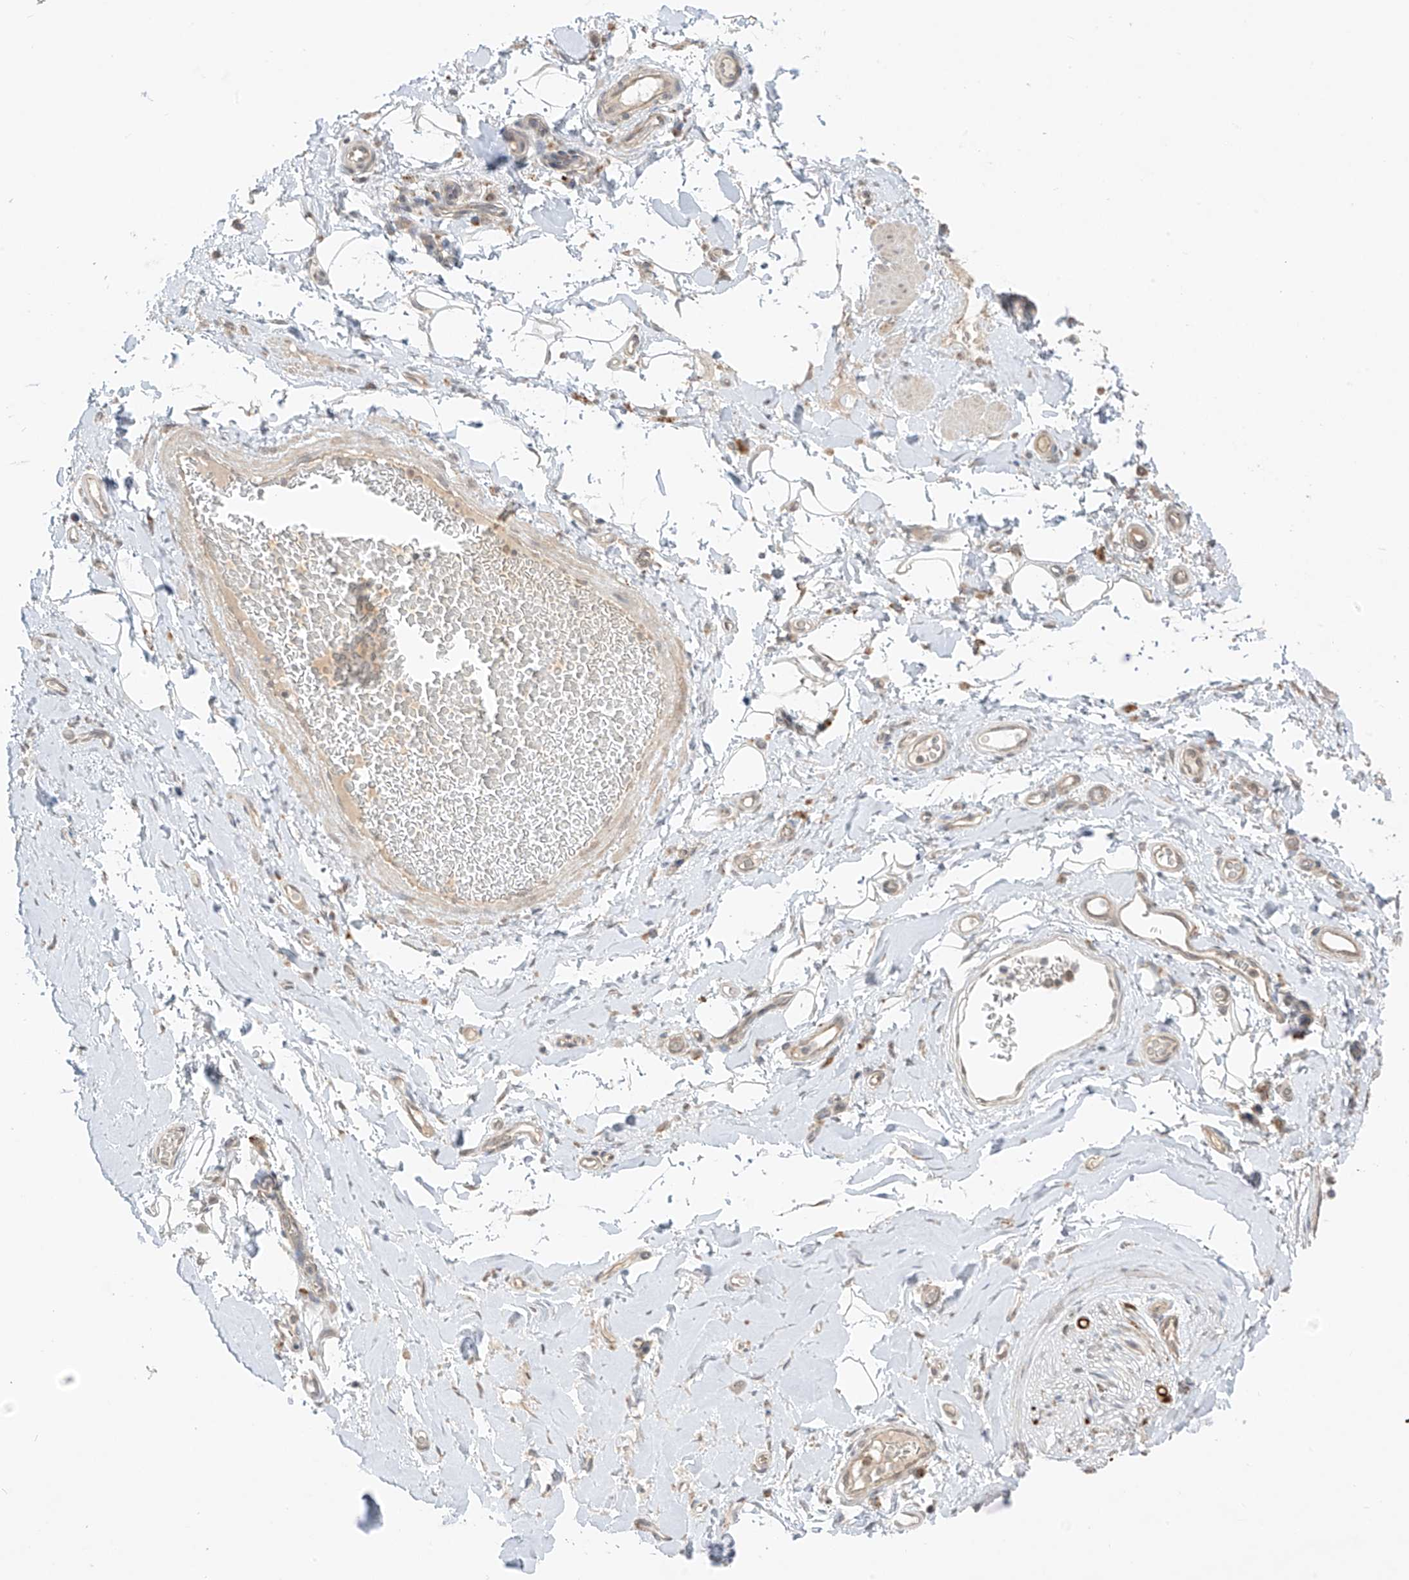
{"staining": {"intensity": "negative", "quantity": "none", "location": "none"}, "tissue": "adipose tissue", "cell_type": "Adipocytes", "image_type": "normal", "snomed": [{"axis": "morphology", "description": "Normal tissue, NOS"}, {"axis": "morphology", "description": "Adenocarcinoma, NOS"}, {"axis": "topography", "description": "Stomach, upper"}, {"axis": "topography", "description": "Peripheral nerve tissue"}], "caption": "This is a photomicrograph of immunohistochemistry staining of unremarkable adipose tissue, which shows no staining in adipocytes. The staining is performed using DAB brown chromogen with nuclei counter-stained in using hematoxylin.", "gene": "N4BP3", "patient": {"sex": "male", "age": 62}}